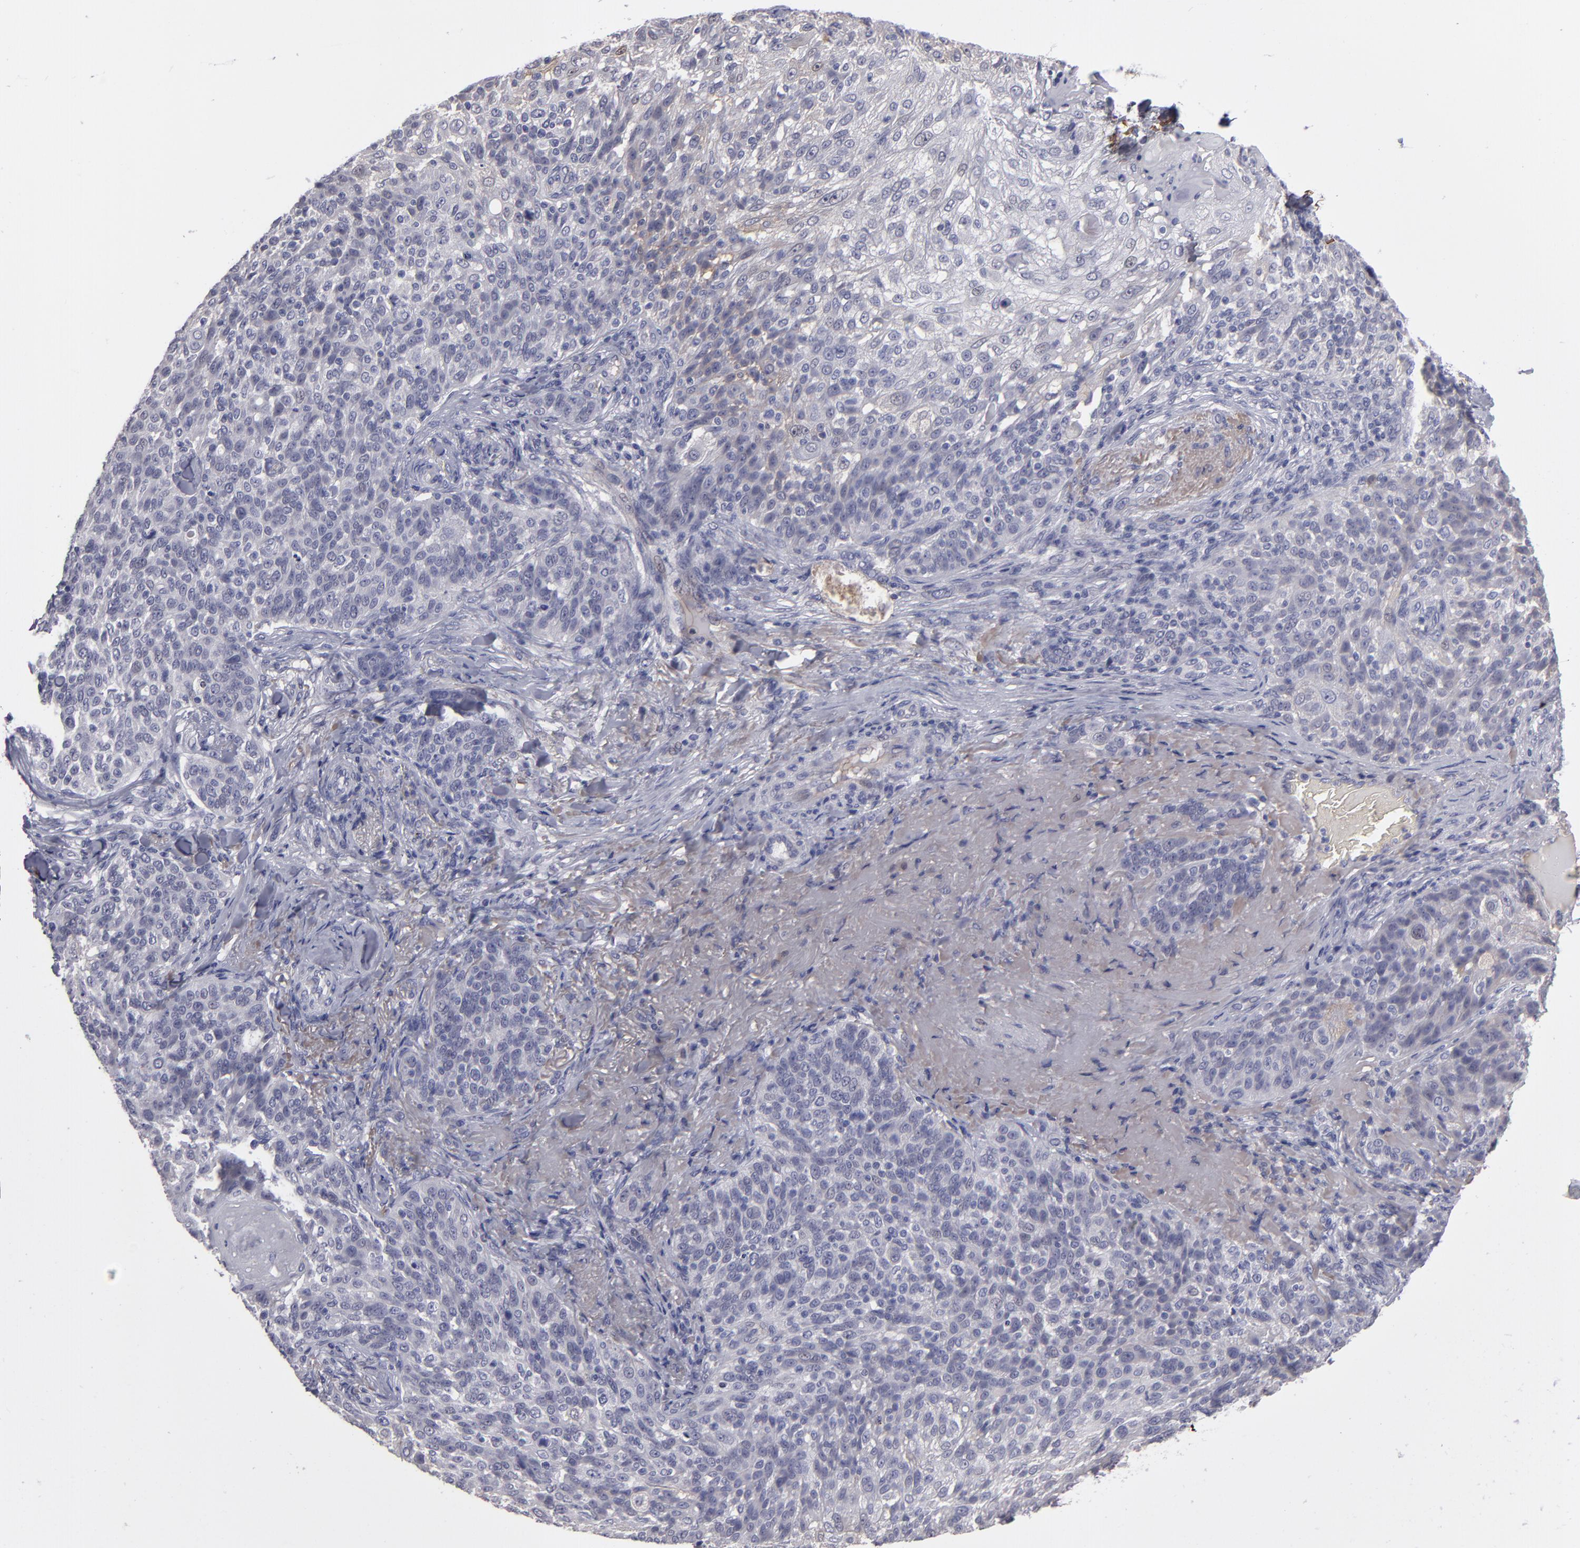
{"staining": {"intensity": "negative", "quantity": "none", "location": "none"}, "tissue": "skin cancer", "cell_type": "Tumor cells", "image_type": "cancer", "snomed": [{"axis": "morphology", "description": "Normal tissue, NOS"}, {"axis": "morphology", "description": "Squamous cell carcinoma, NOS"}, {"axis": "topography", "description": "Skin"}], "caption": "The image displays no significant staining in tumor cells of squamous cell carcinoma (skin). (DAB (3,3'-diaminobenzidine) IHC with hematoxylin counter stain).", "gene": "ITIH4", "patient": {"sex": "female", "age": 83}}